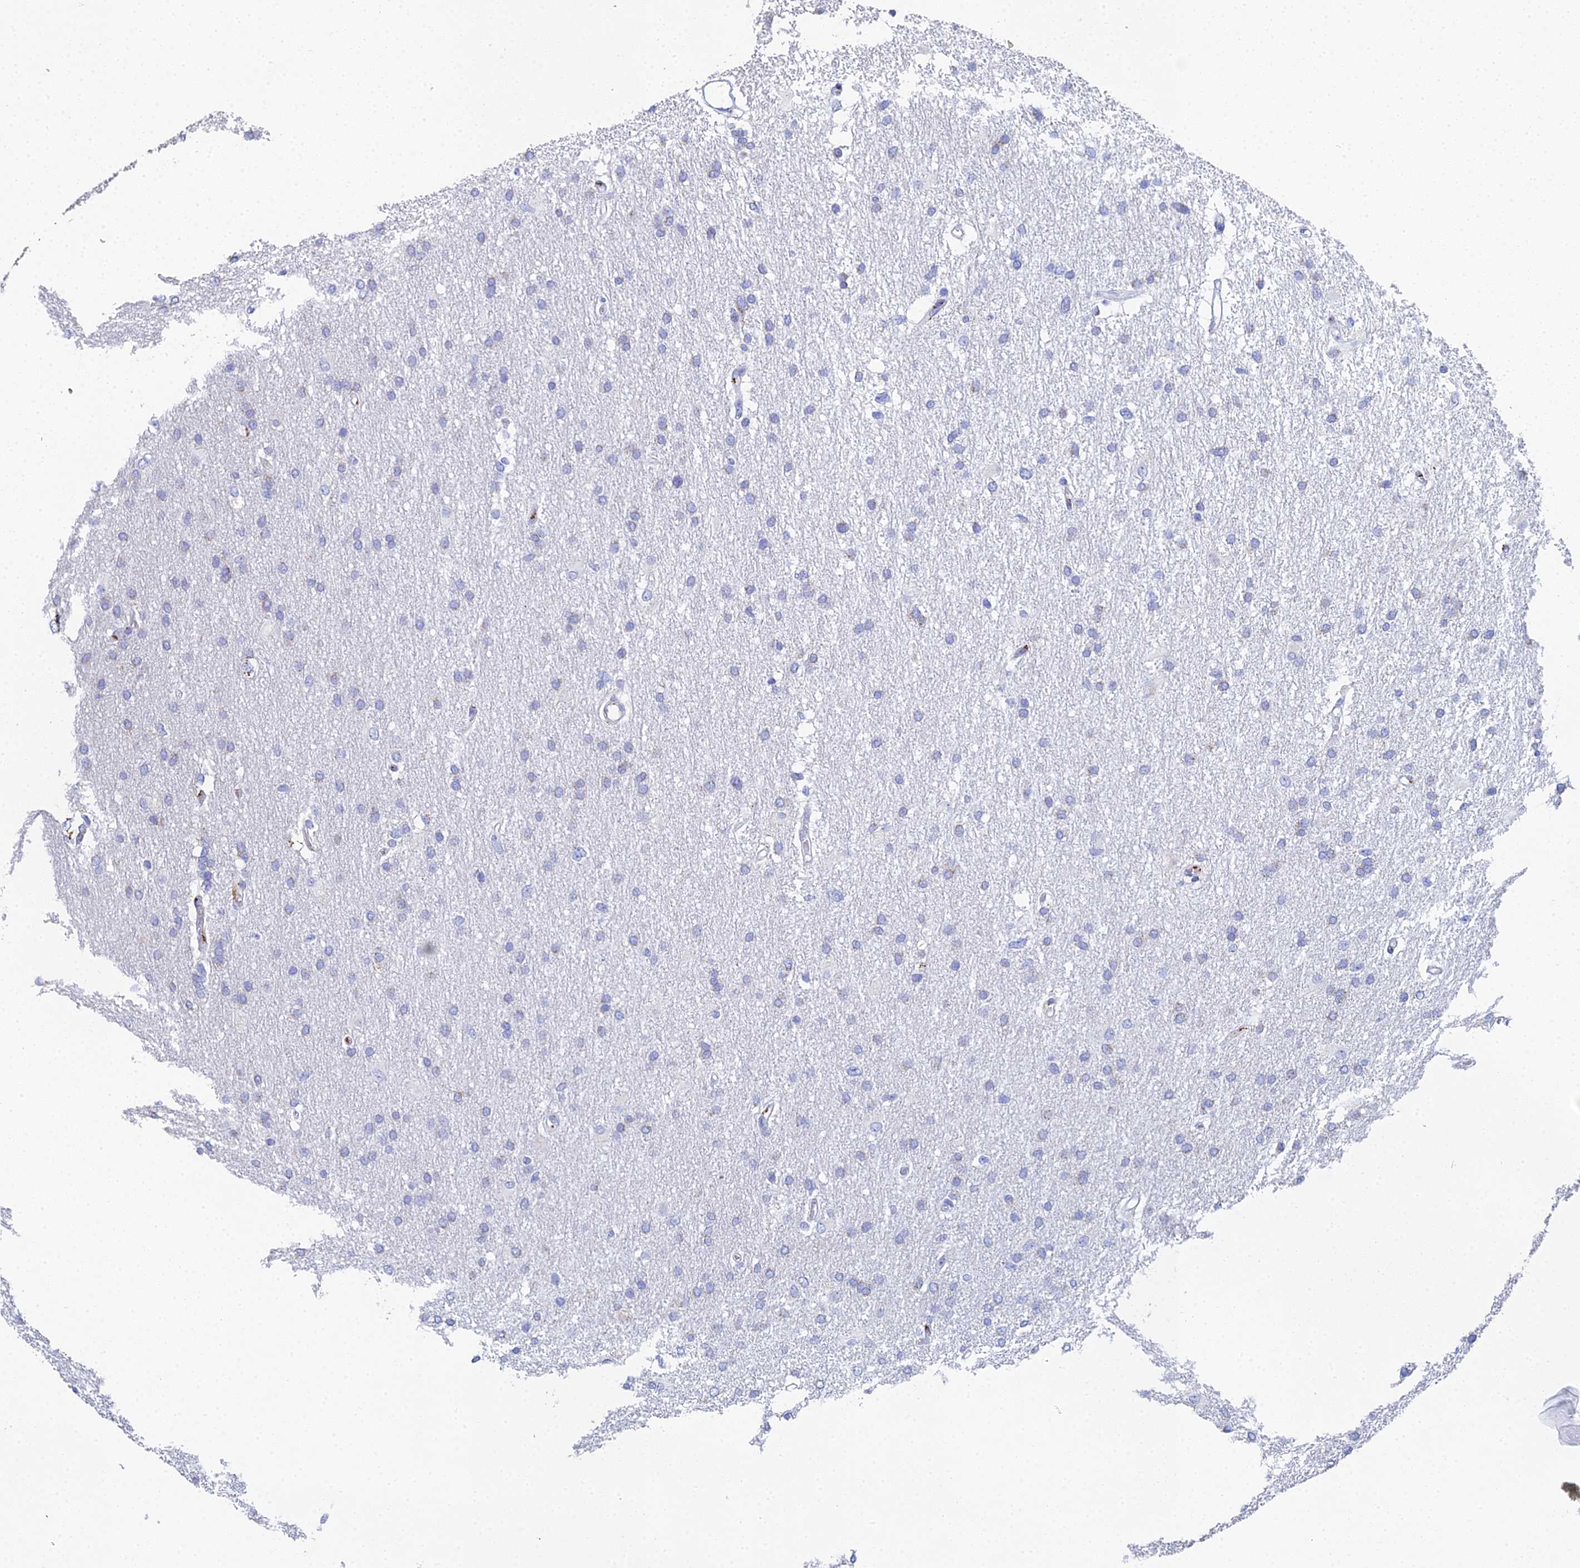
{"staining": {"intensity": "negative", "quantity": "none", "location": "none"}, "tissue": "glioma", "cell_type": "Tumor cells", "image_type": "cancer", "snomed": [{"axis": "morphology", "description": "Glioma, malignant, High grade"}, {"axis": "topography", "description": "Brain"}], "caption": "DAB (3,3'-diaminobenzidine) immunohistochemical staining of high-grade glioma (malignant) displays no significant positivity in tumor cells.", "gene": "ENSG00000268674", "patient": {"sex": "male", "age": 77}}